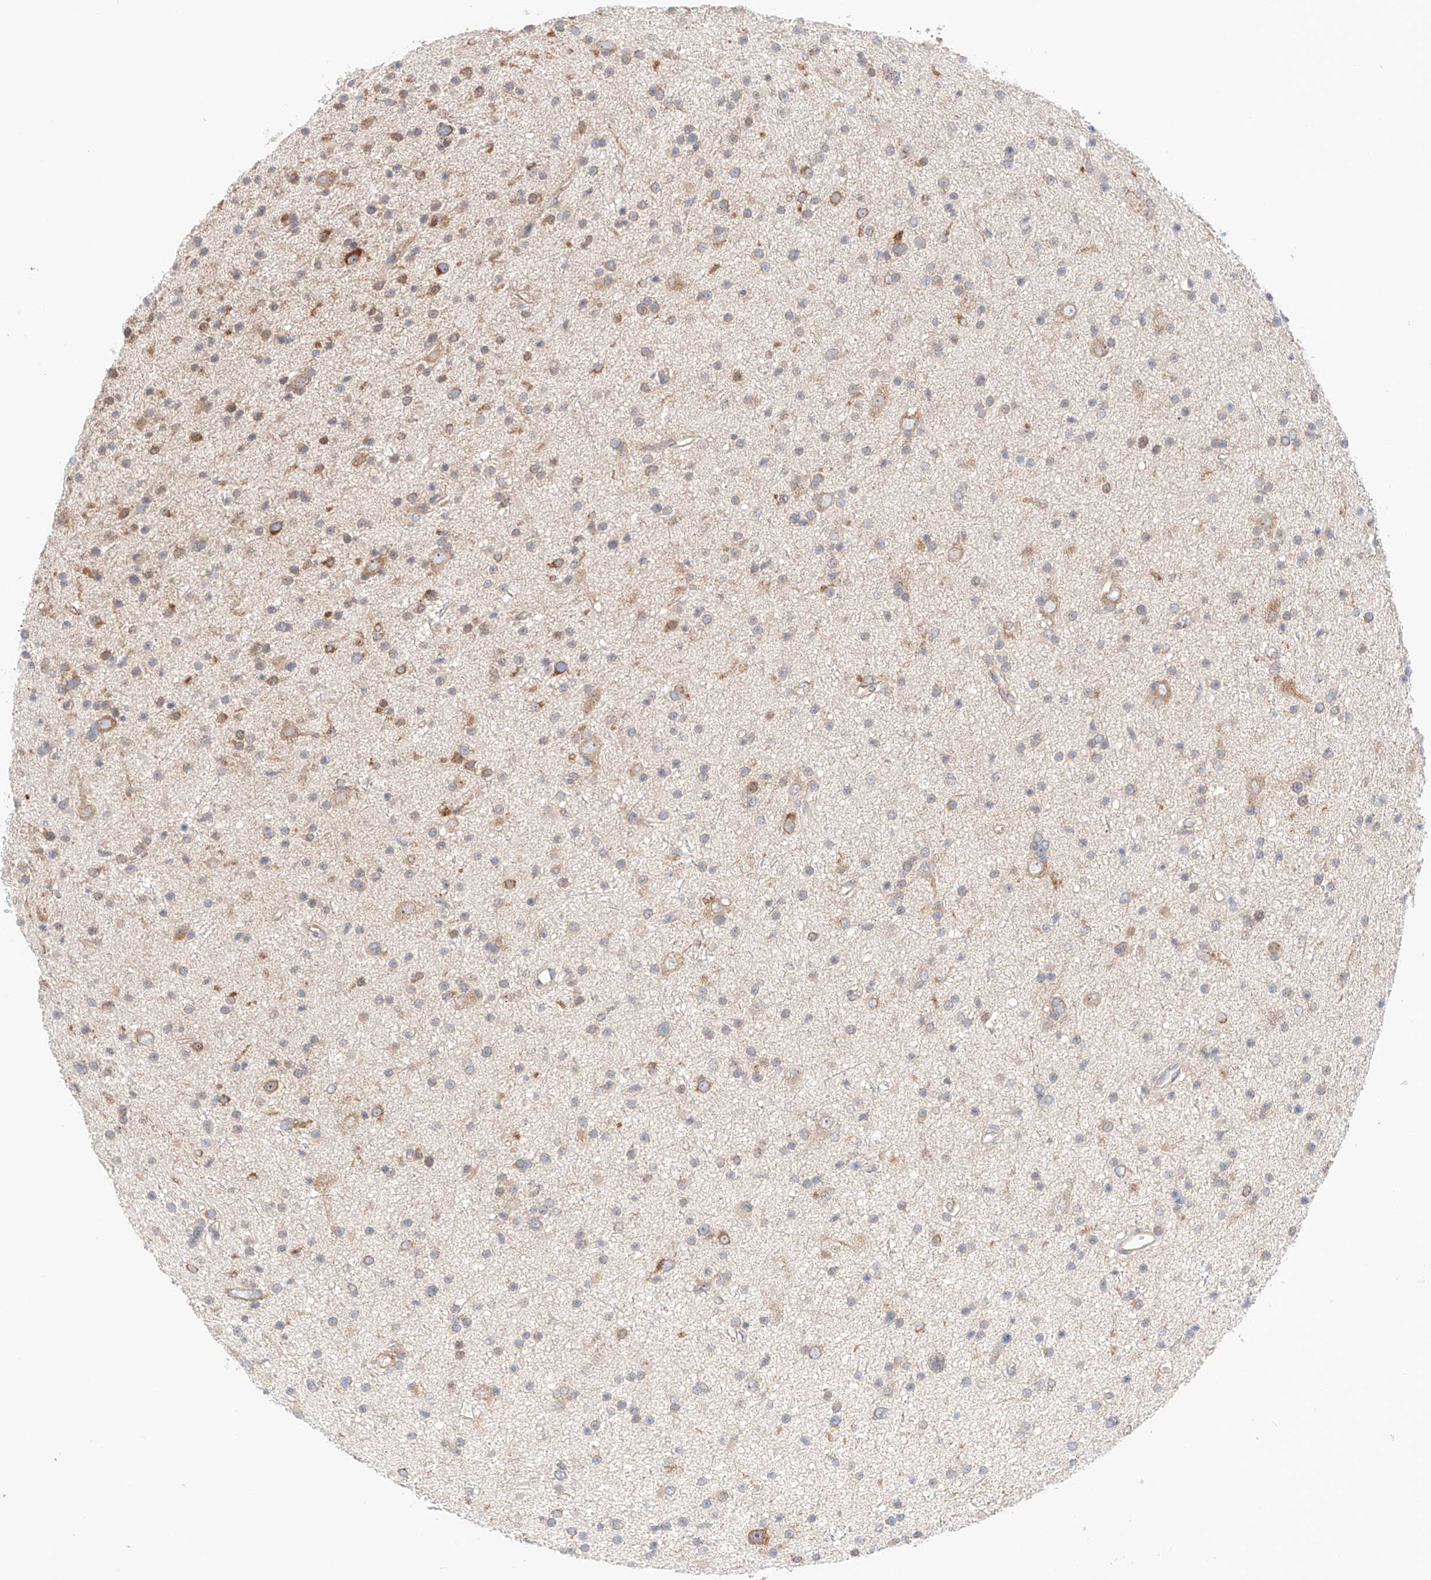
{"staining": {"intensity": "moderate", "quantity": "25%-75%", "location": "cytoplasmic/membranous"}, "tissue": "glioma", "cell_type": "Tumor cells", "image_type": "cancer", "snomed": [{"axis": "morphology", "description": "Glioma, malignant, Low grade"}, {"axis": "topography", "description": "Cerebral cortex"}], "caption": "Human glioma stained with a brown dye exhibits moderate cytoplasmic/membranous positive staining in approximately 25%-75% of tumor cells.", "gene": "PGGT1B", "patient": {"sex": "female", "age": 39}}